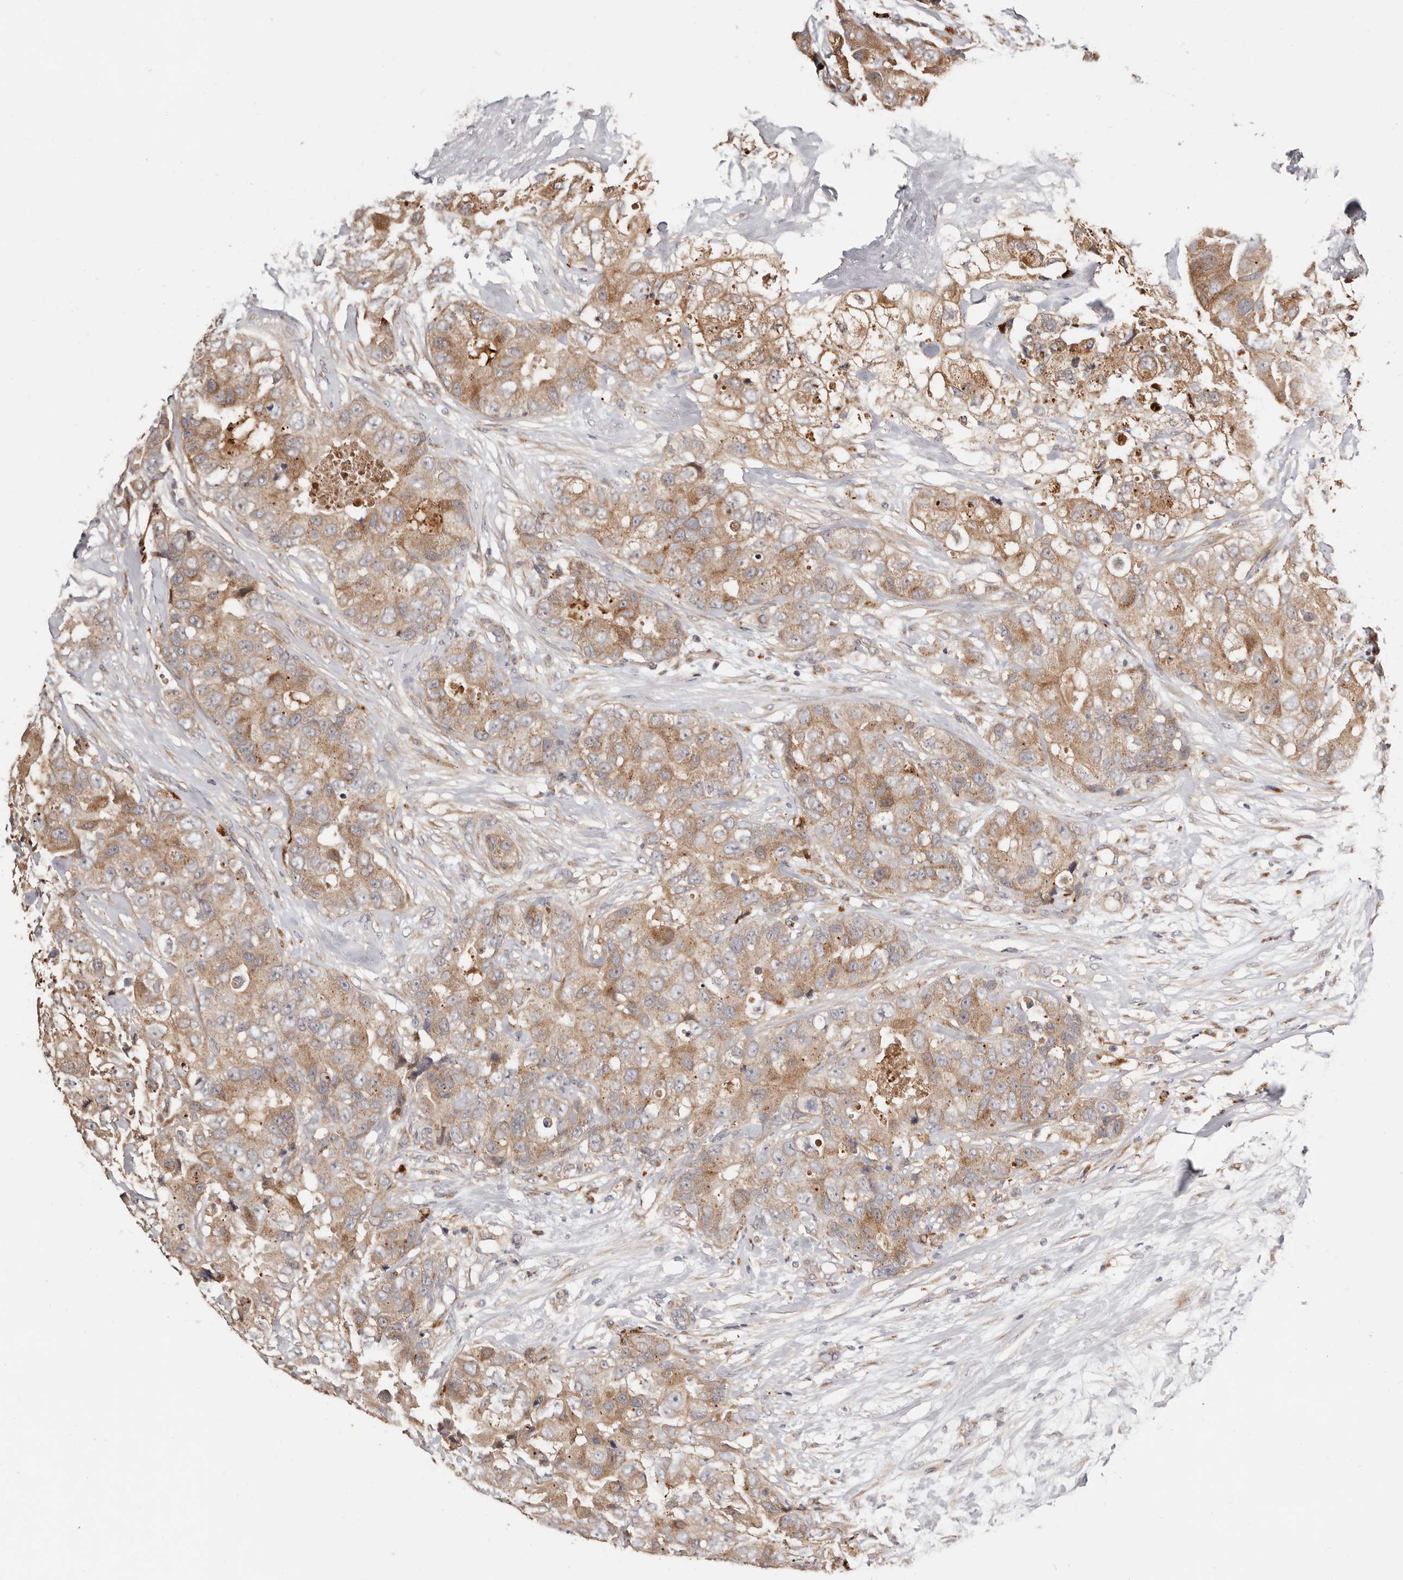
{"staining": {"intensity": "moderate", "quantity": ">75%", "location": "cytoplasmic/membranous"}, "tissue": "breast cancer", "cell_type": "Tumor cells", "image_type": "cancer", "snomed": [{"axis": "morphology", "description": "Duct carcinoma"}, {"axis": "topography", "description": "Breast"}], "caption": "A medium amount of moderate cytoplasmic/membranous staining is identified in approximately >75% of tumor cells in breast intraductal carcinoma tissue.", "gene": "USP33", "patient": {"sex": "female", "age": 62}}